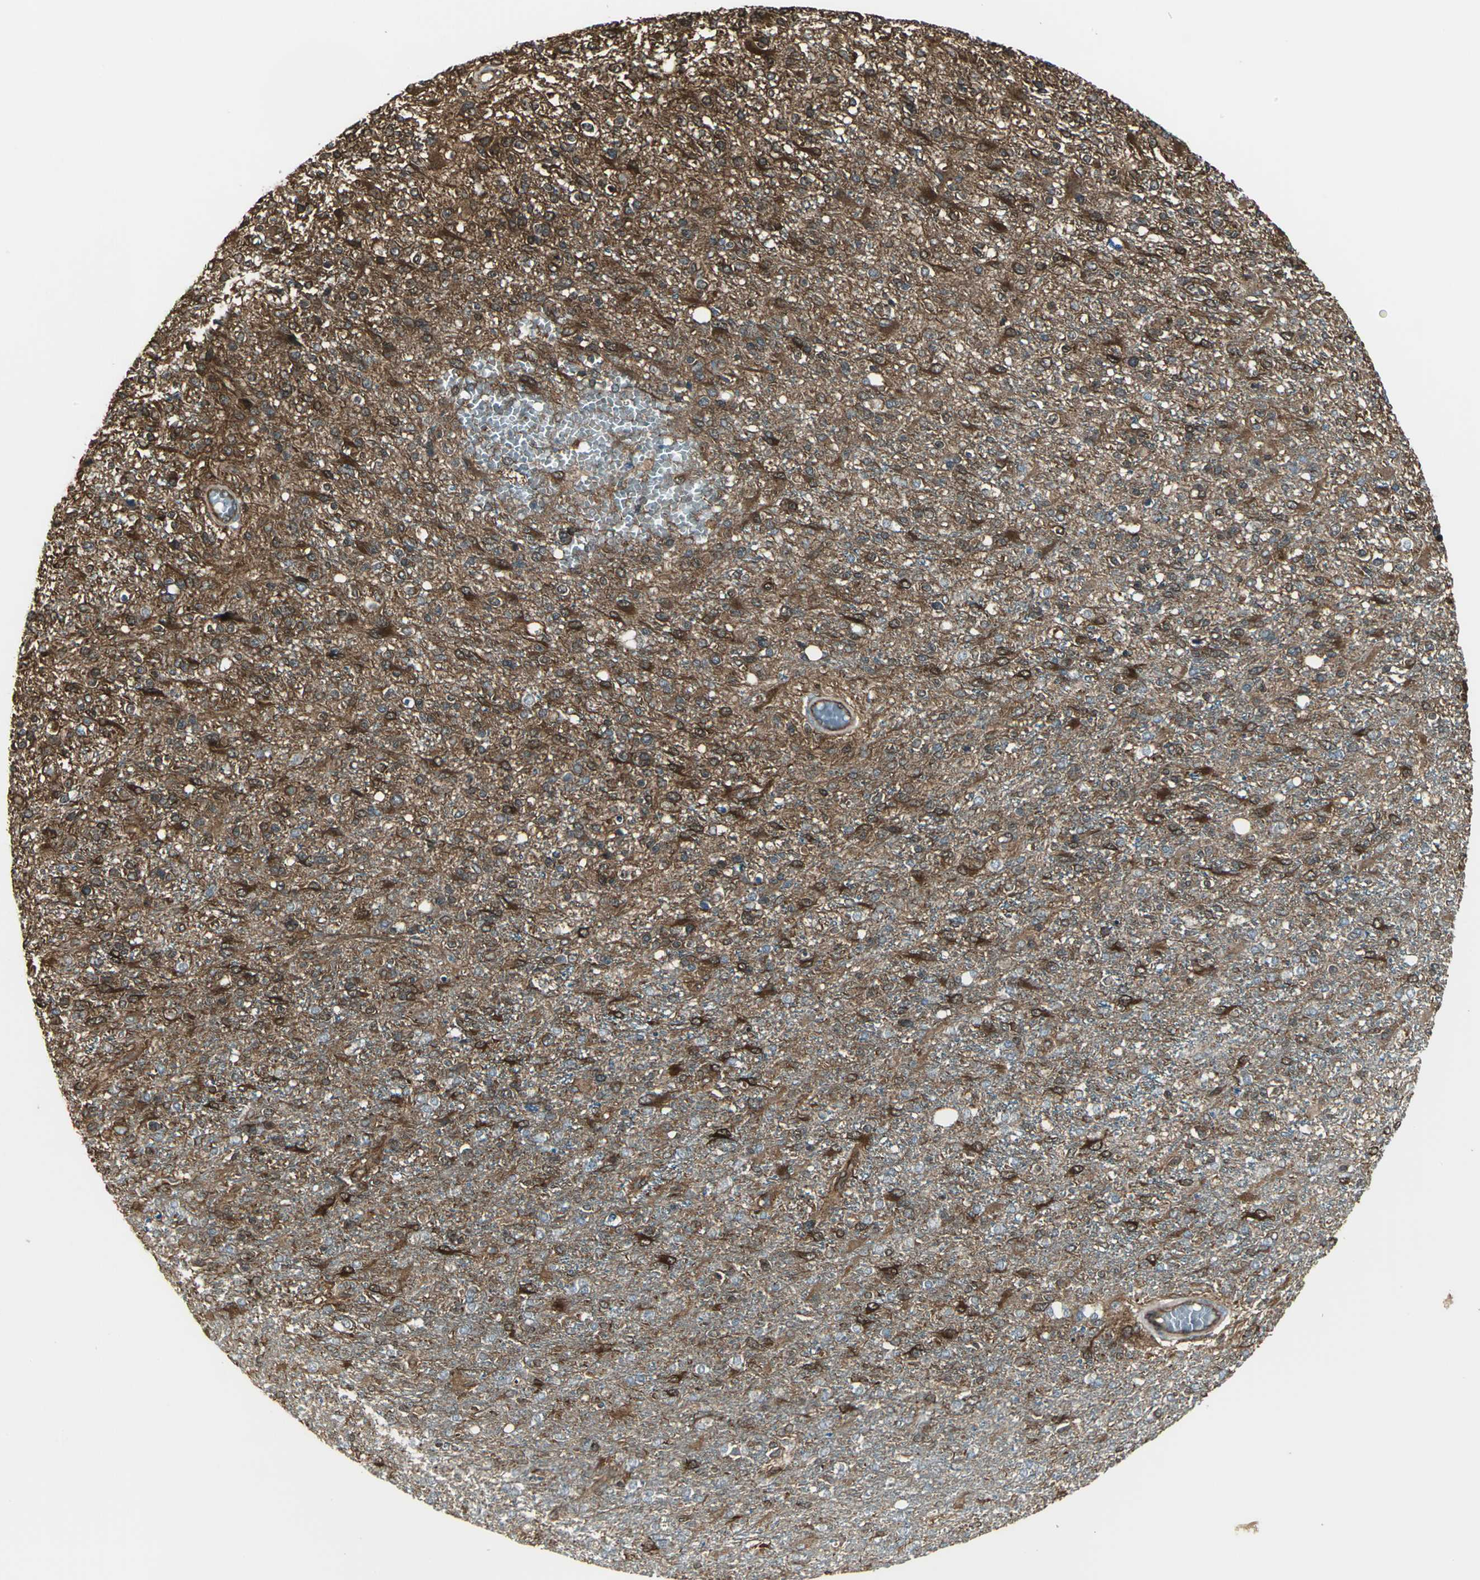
{"staining": {"intensity": "strong", "quantity": ">75%", "location": "cytoplasmic/membranous"}, "tissue": "glioma", "cell_type": "Tumor cells", "image_type": "cancer", "snomed": [{"axis": "morphology", "description": "Glioma, malignant, High grade"}, {"axis": "topography", "description": "Cerebral cortex"}], "caption": "Strong cytoplasmic/membranous staining is identified in about >75% of tumor cells in glioma.", "gene": "PRXL2B", "patient": {"sex": "male", "age": 76}}